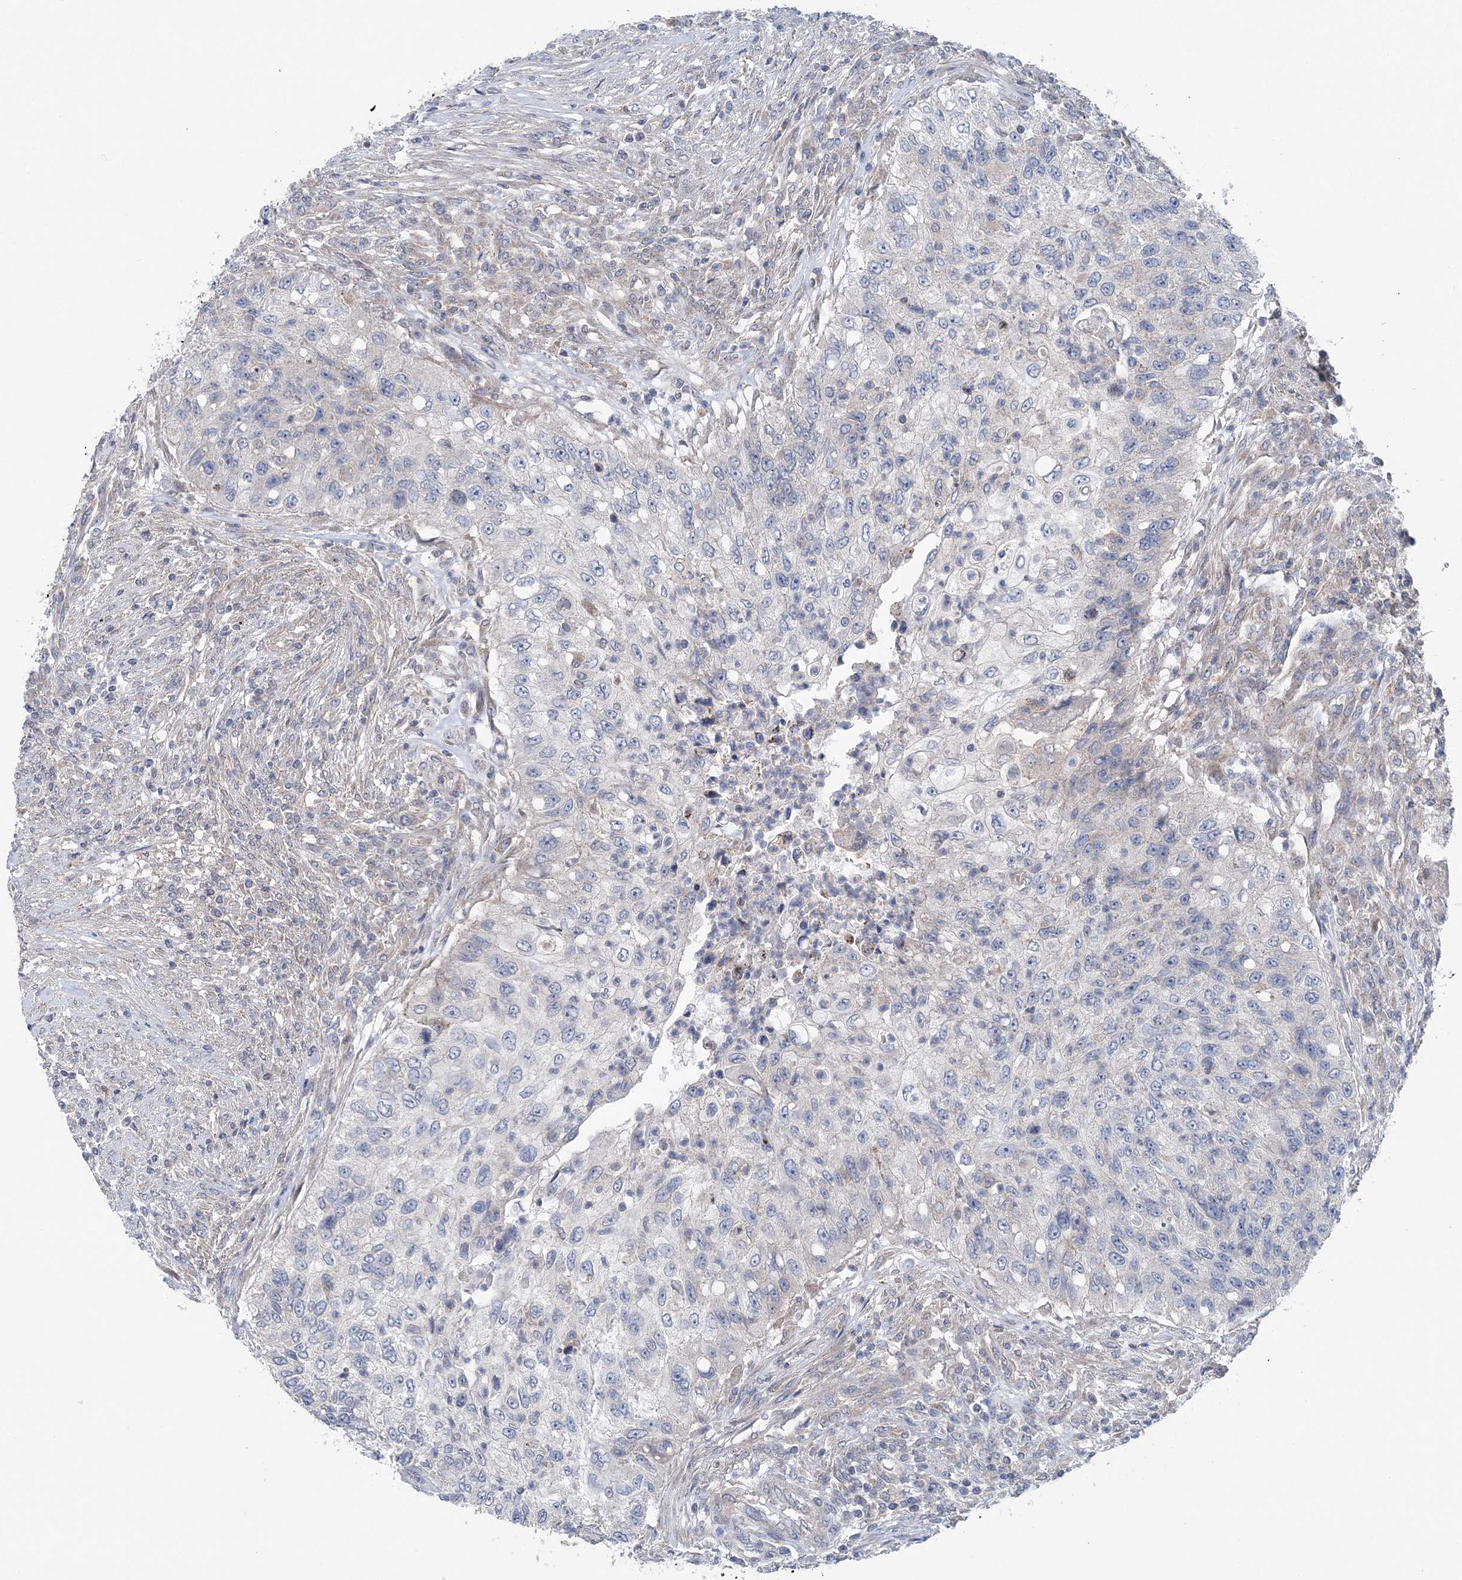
{"staining": {"intensity": "negative", "quantity": "none", "location": "none"}, "tissue": "urothelial cancer", "cell_type": "Tumor cells", "image_type": "cancer", "snomed": [{"axis": "morphology", "description": "Urothelial carcinoma, High grade"}, {"axis": "topography", "description": "Urinary bladder"}], "caption": "Protein analysis of high-grade urothelial carcinoma reveals no significant staining in tumor cells.", "gene": "COPE", "patient": {"sex": "female", "age": 60}}